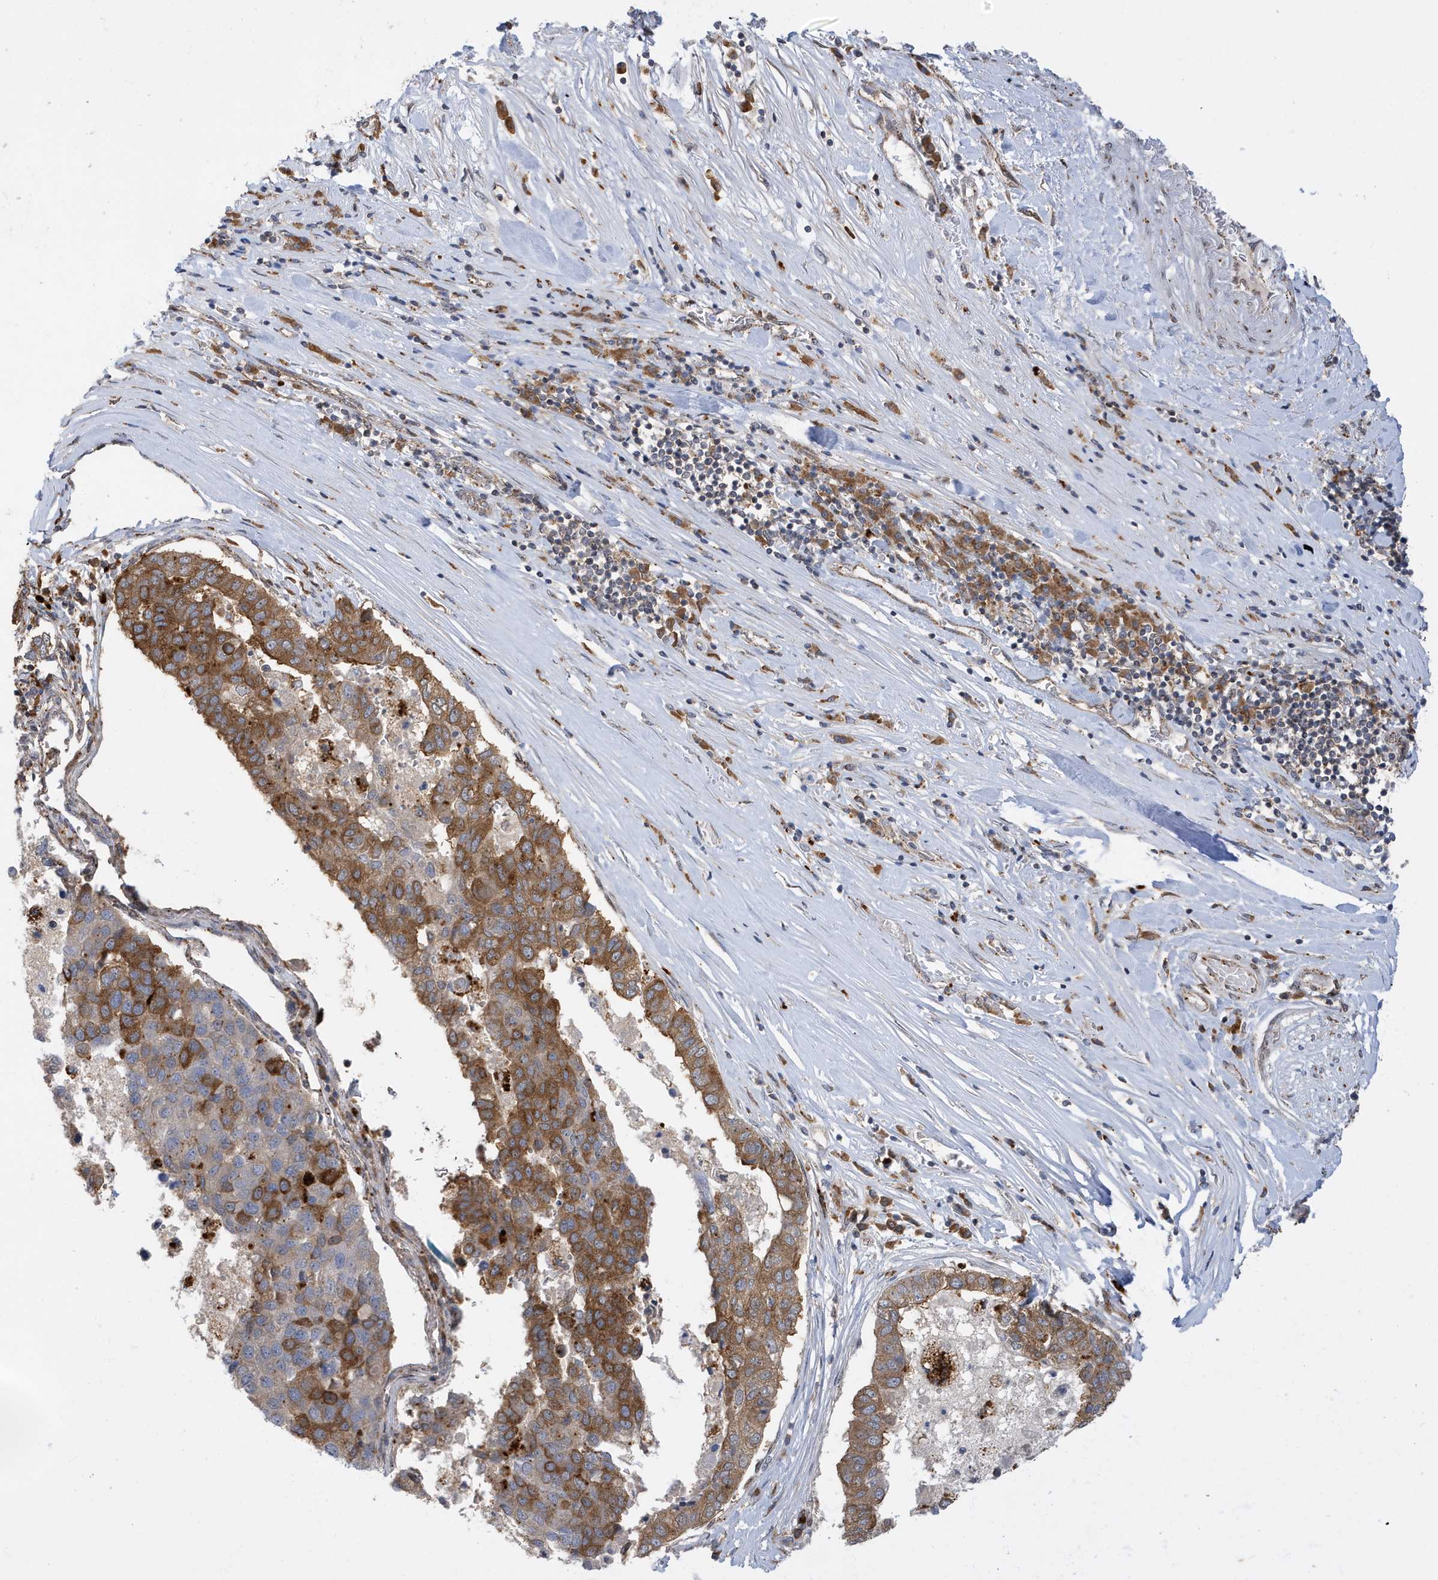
{"staining": {"intensity": "moderate", "quantity": "25%-75%", "location": "cytoplasmic/membranous"}, "tissue": "pancreatic cancer", "cell_type": "Tumor cells", "image_type": "cancer", "snomed": [{"axis": "morphology", "description": "Adenocarcinoma, NOS"}, {"axis": "topography", "description": "Pancreas"}], "caption": "Brown immunohistochemical staining in human pancreatic cancer (adenocarcinoma) shows moderate cytoplasmic/membranous expression in approximately 25%-75% of tumor cells.", "gene": "ZNF507", "patient": {"sex": "female", "age": 61}}